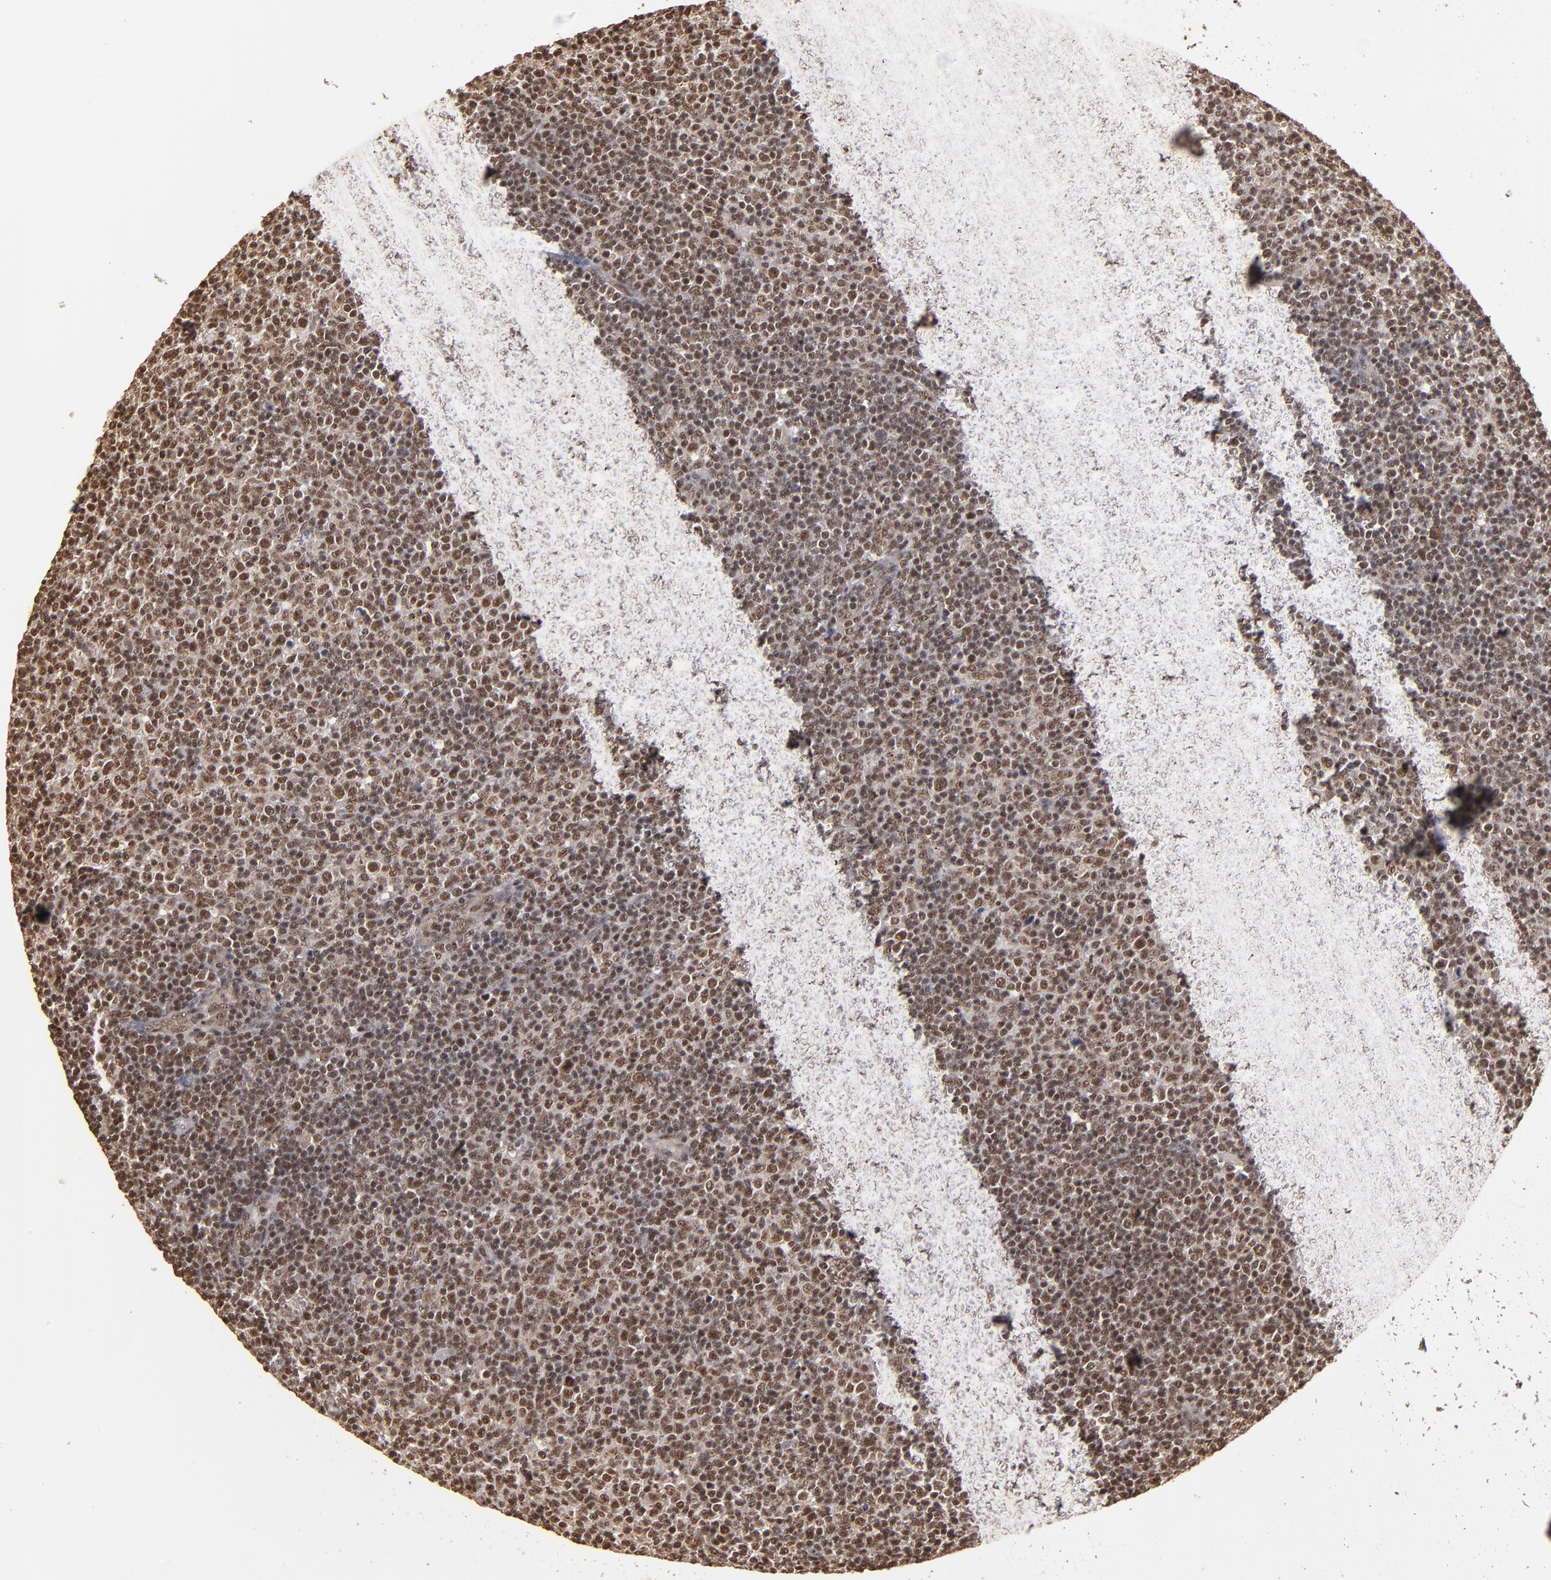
{"staining": {"intensity": "moderate", "quantity": ">75%", "location": "nuclear"}, "tissue": "lymphoma", "cell_type": "Tumor cells", "image_type": "cancer", "snomed": [{"axis": "morphology", "description": "Malignant lymphoma, non-Hodgkin's type, Low grade"}, {"axis": "topography", "description": "Lymph node"}], "caption": "Protein staining of malignant lymphoma, non-Hodgkin's type (low-grade) tissue displays moderate nuclear expression in approximately >75% of tumor cells.", "gene": "SNW1", "patient": {"sex": "male", "age": 70}}